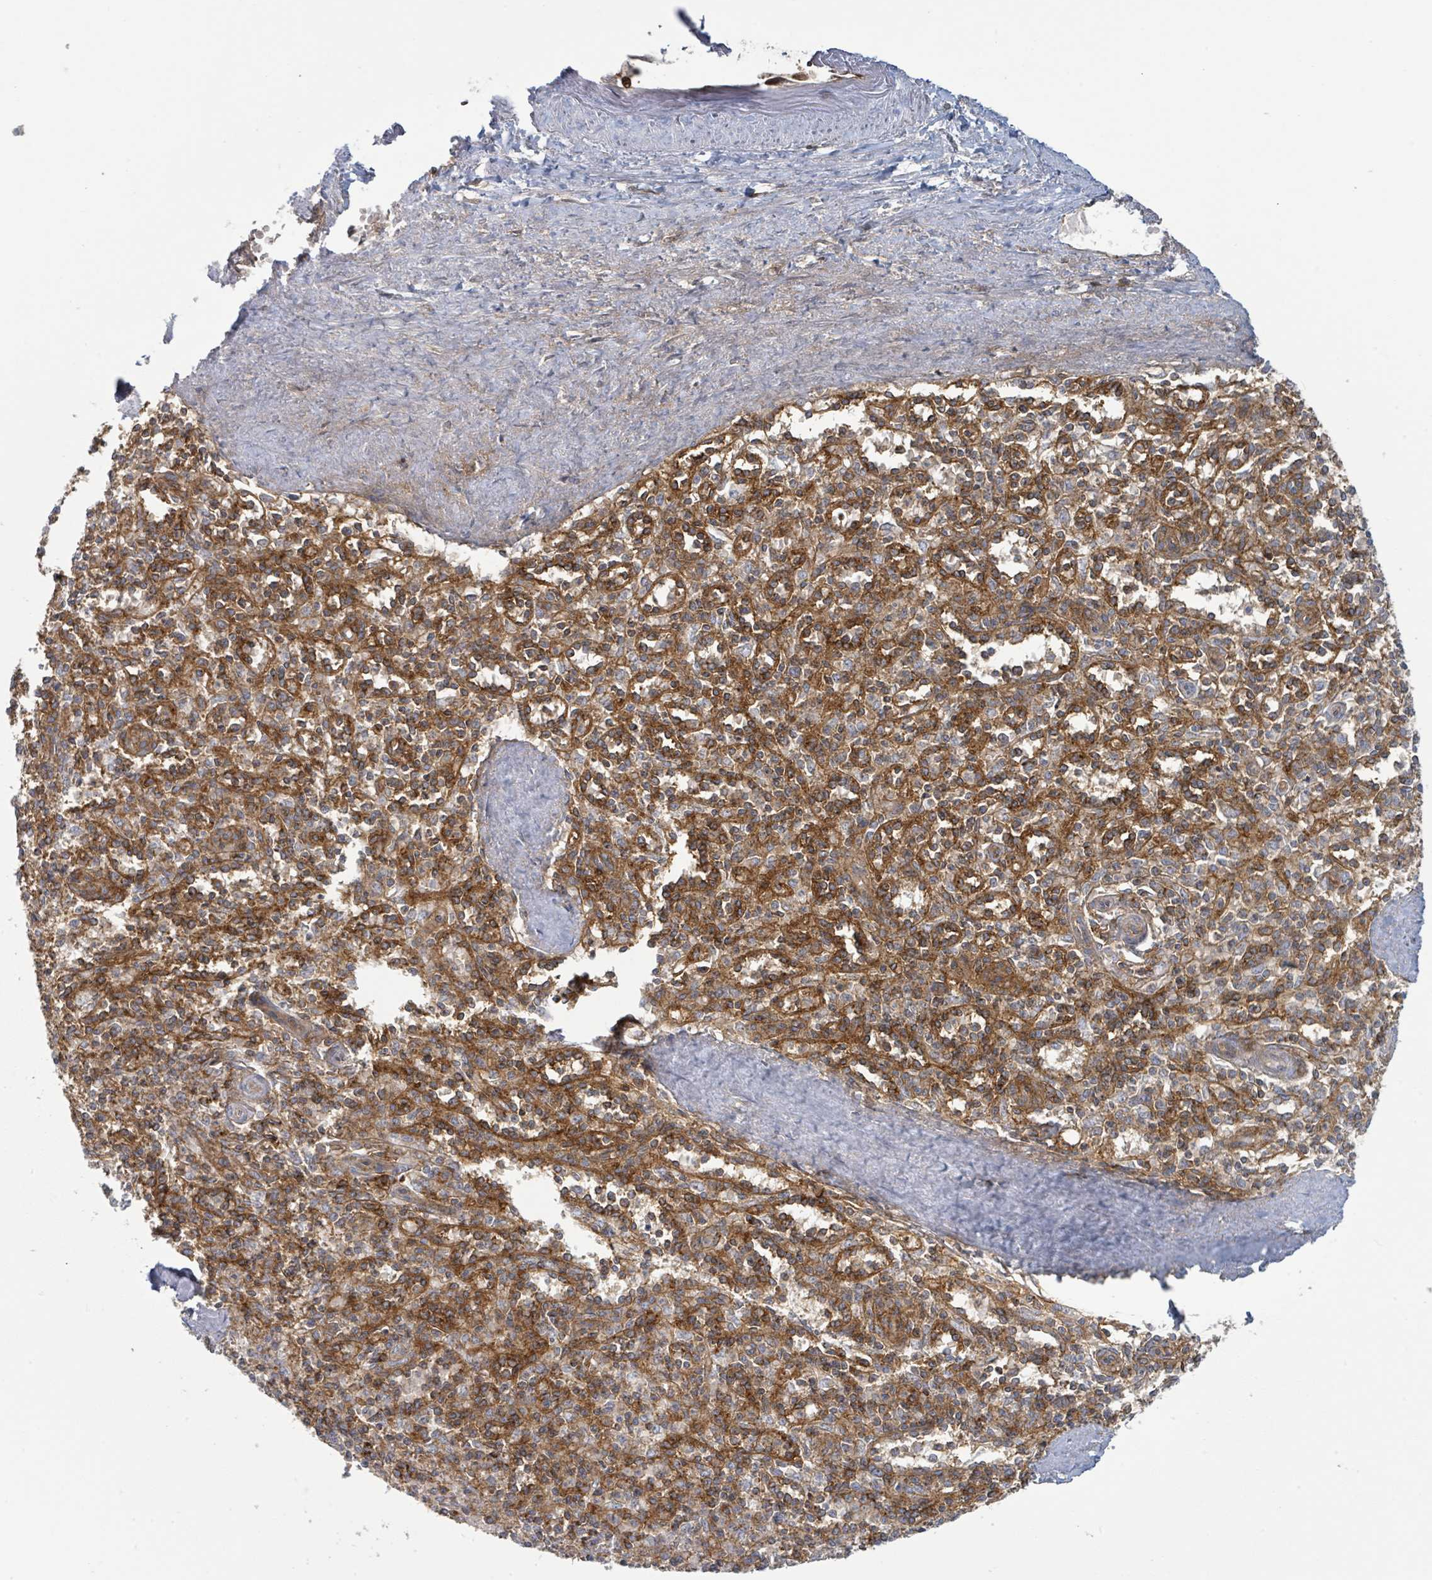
{"staining": {"intensity": "strong", "quantity": "25%-75%", "location": "cytoplasmic/membranous"}, "tissue": "spleen", "cell_type": "Cells in red pulp", "image_type": "normal", "snomed": [{"axis": "morphology", "description": "Normal tissue, NOS"}, {"axis": "topography", "description": "Spleen"}], "caption": "A brown stain labels strong cytoplasmic/membranous expression of a protein in cells in red pulp of normal spleen.", "gene": "TNFRSF14", "patient": {"sex": "female", "age": 70}}